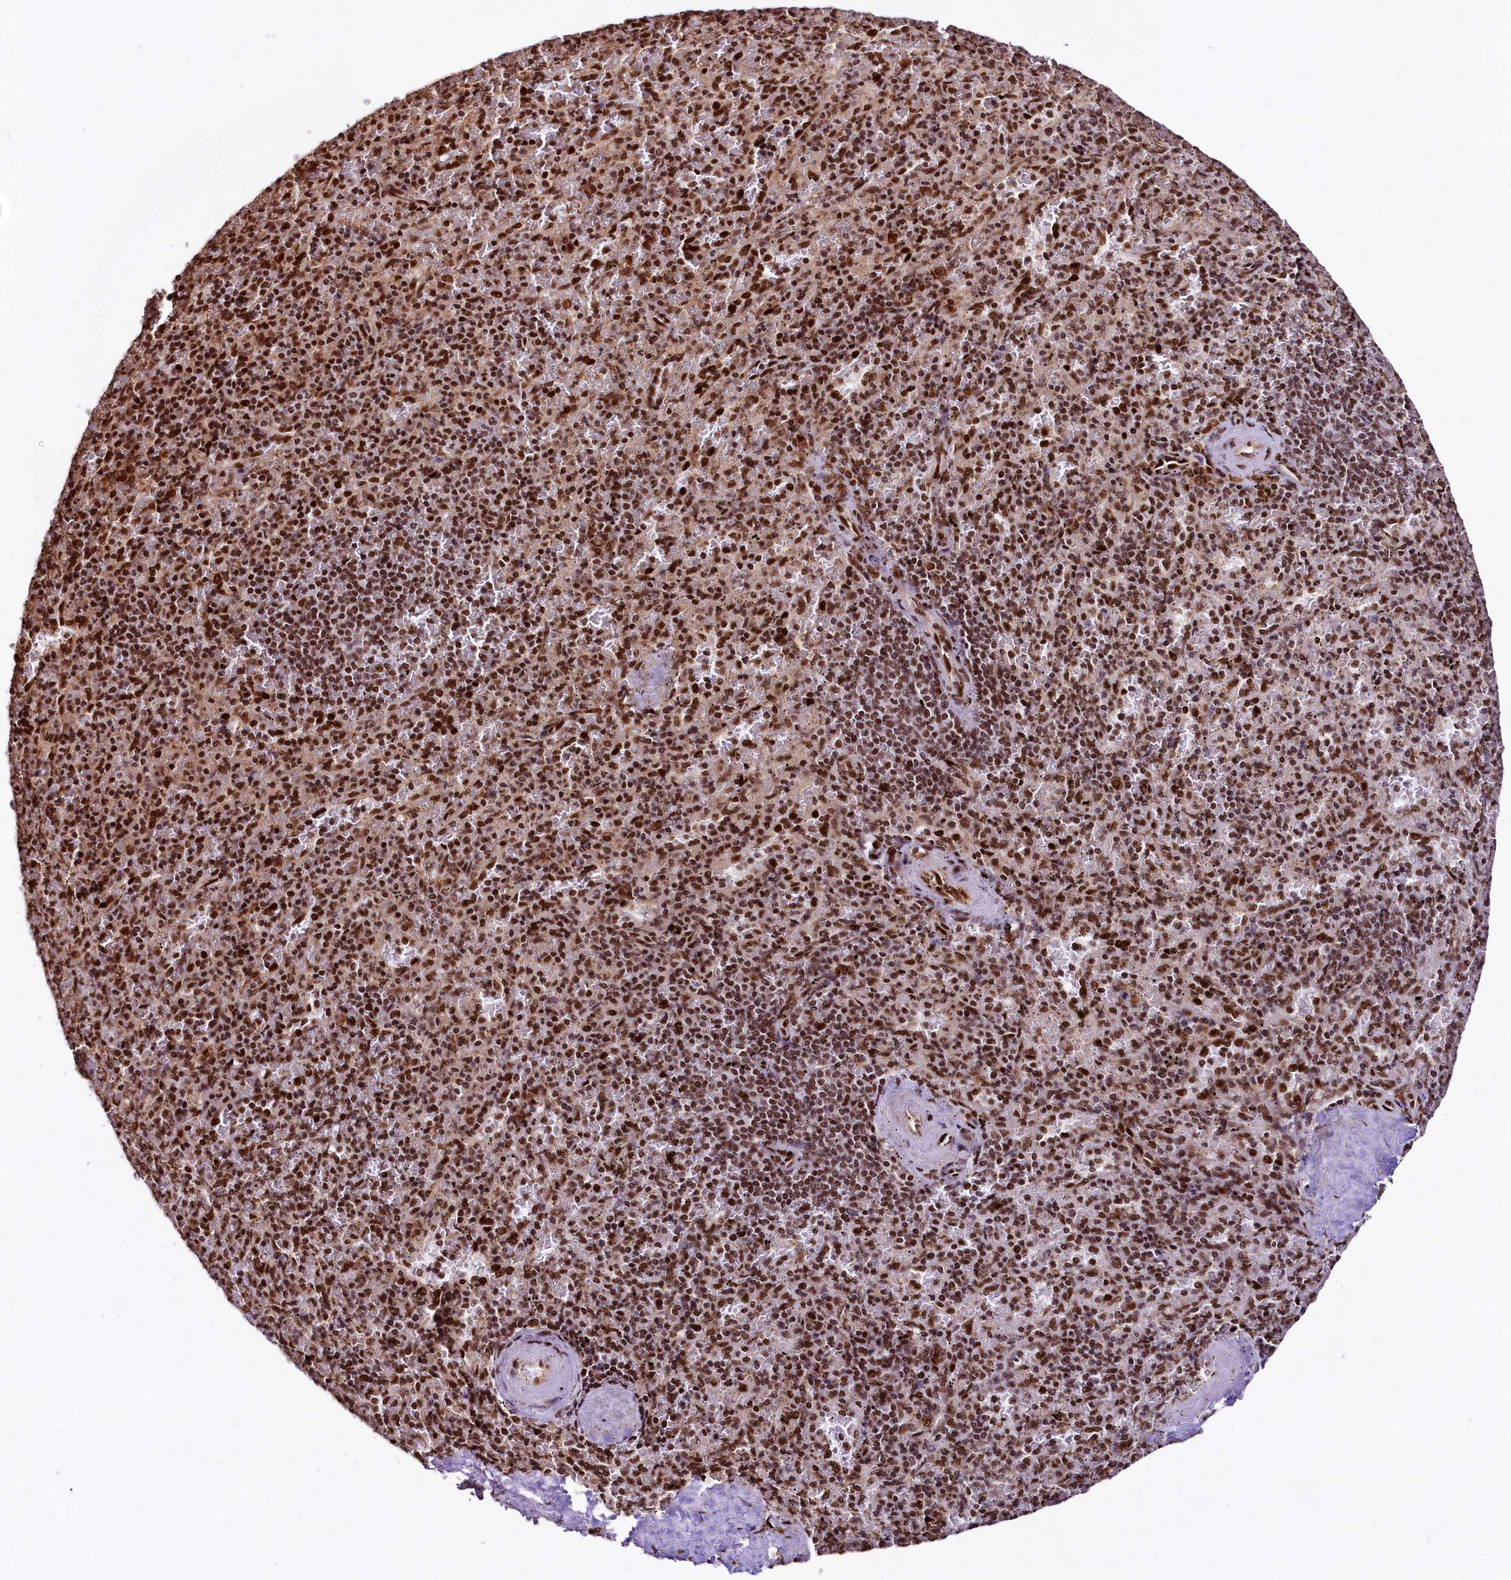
{"staining": {"intensity": "strong", "quantity": ">75%", "location": "nuclear"}, "tissue": "spleen", "cell_type": "Cells in red pulp", "image_type": "normal", "snomed": [{"axis": "morphology", "description": "Normal tissue, NOS"}, {"axis": "topography", "description": "Spleen"}], "caption": "Benign spleen demonstrates strong nuclear staining in approximately >75% of cells in red pulp.", "gene": "PDS5B", "patient": {"sex": "male", "age": 82}}